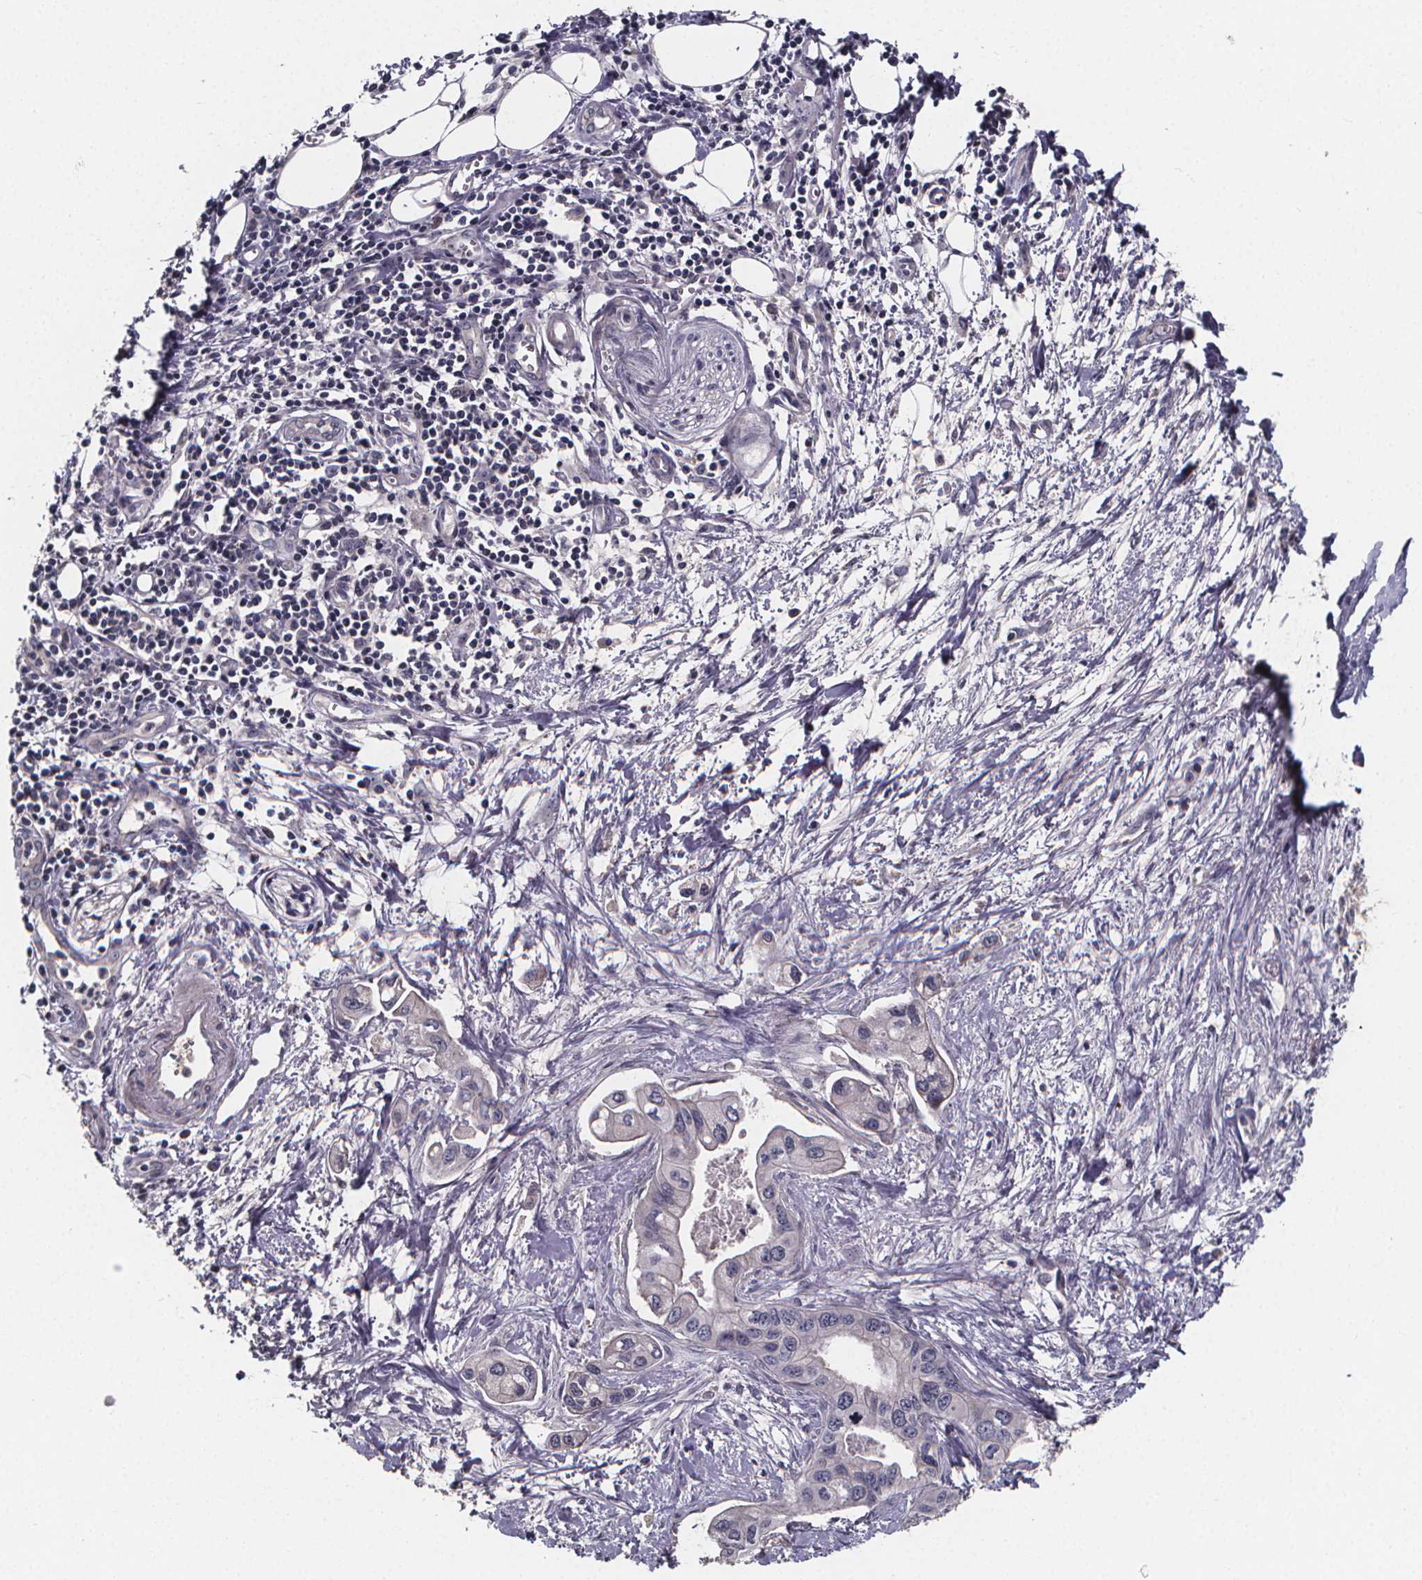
{"staining": {"intensity": "negative", "quantity": "none", "location": "none"}, "tissue": "pancreatic cancer", "cell_type": "Tumor cells", "image_type": "cancer", "snomed": [{"axis": "morphology", "description": "Adenocarcinoma, NOS"}, {"axis": "topography", "description": "Pancreas"}], "caption": "Immunohistochemical staining of pancreatic cancer displays no significant staining in tumor cells.", "gene": "AGT", "patient": {"sex": "male", "age": 60}}